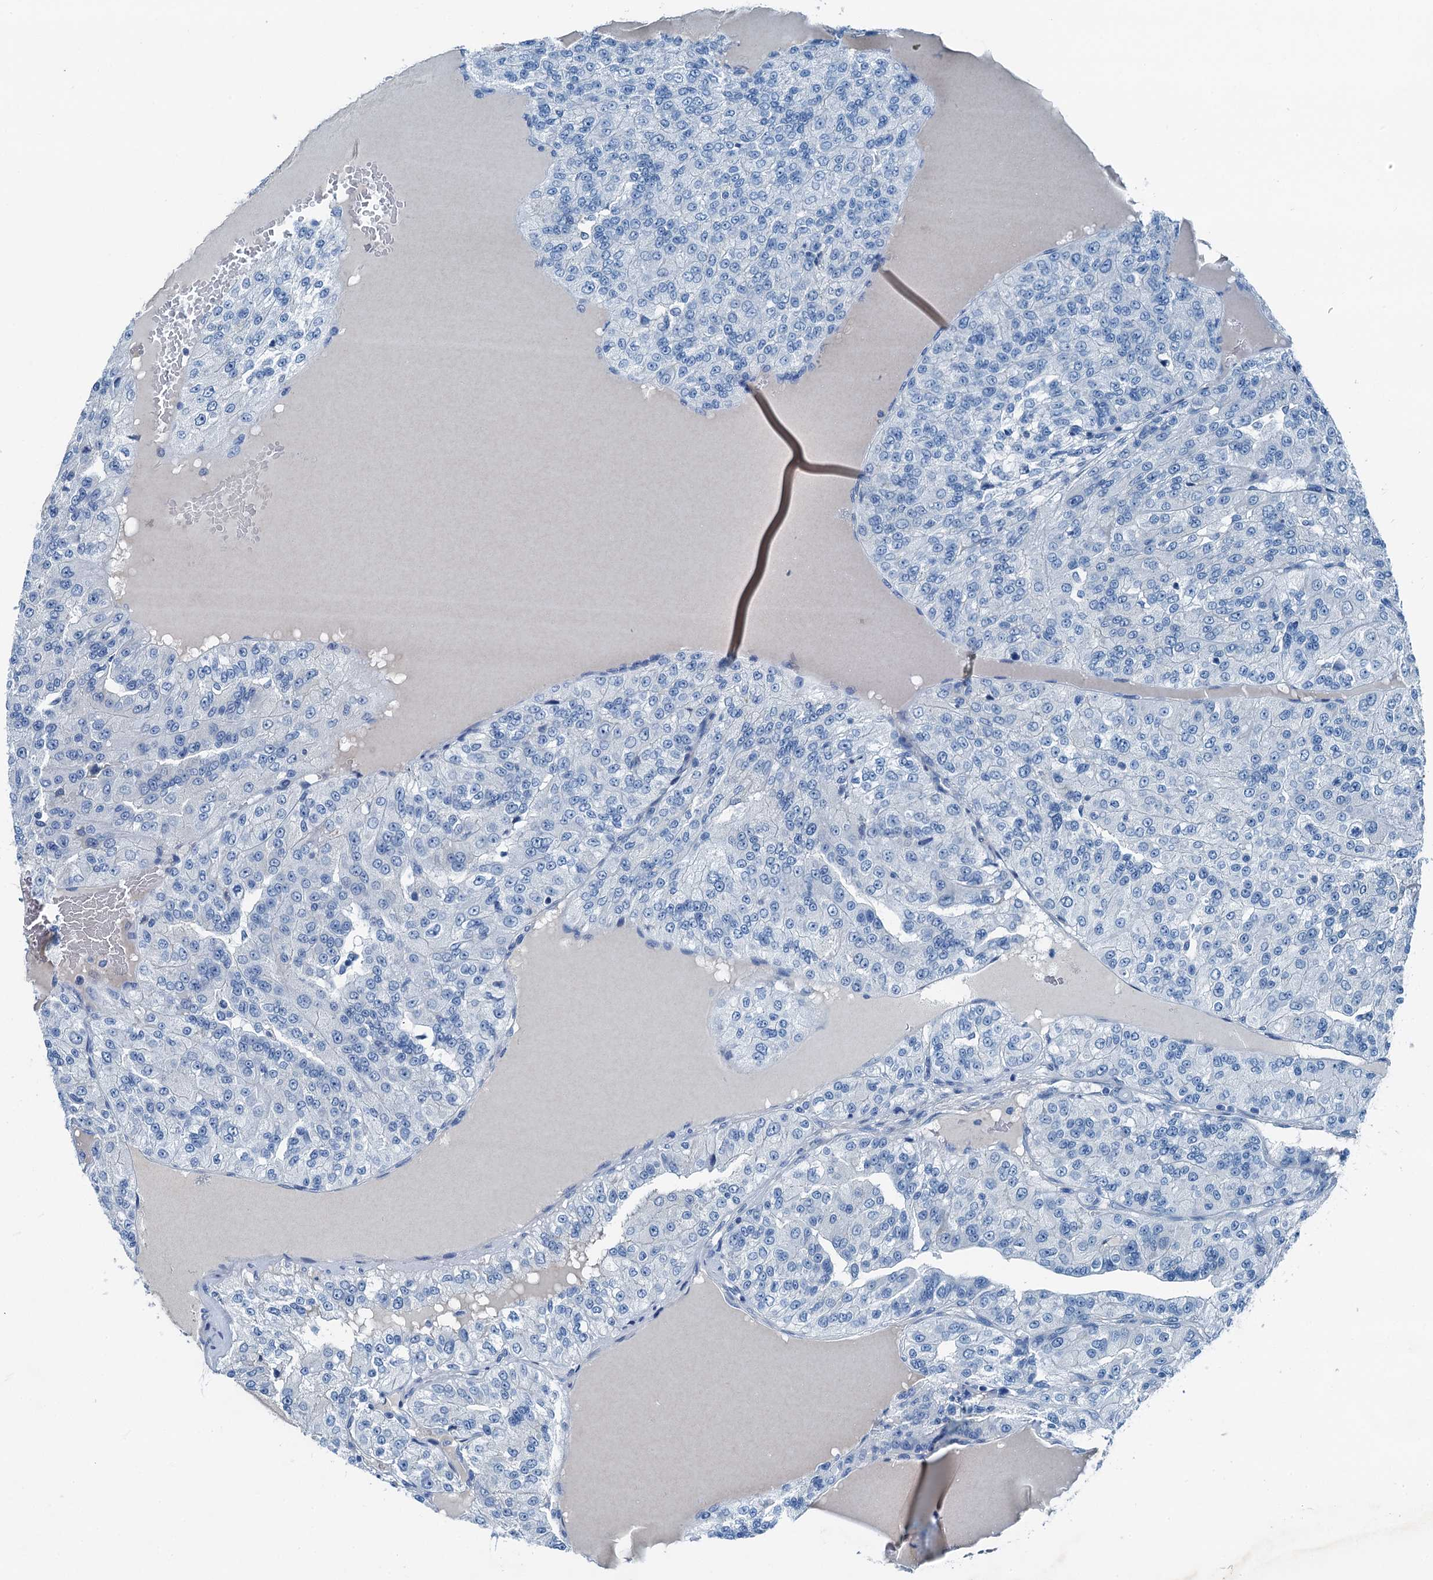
{"staining": {"intensity": "negative", "quantity": "none", "location": "none"}, "tissue": "renal cancer", "cell_type": "Tumor cells", "image_type": "cancer", "snomed": [{"axis": "morphology", "description": "Adenocarcinoma, NOS"}, {"axis": "topography", "description": "Kidney"}], "caption": "The histopathology image demonstrates no staining of tumor cells in adenocarcinoma (renal).", "gene": "RAB3IL1", "patient": {"sex": "female", "age": 63}}